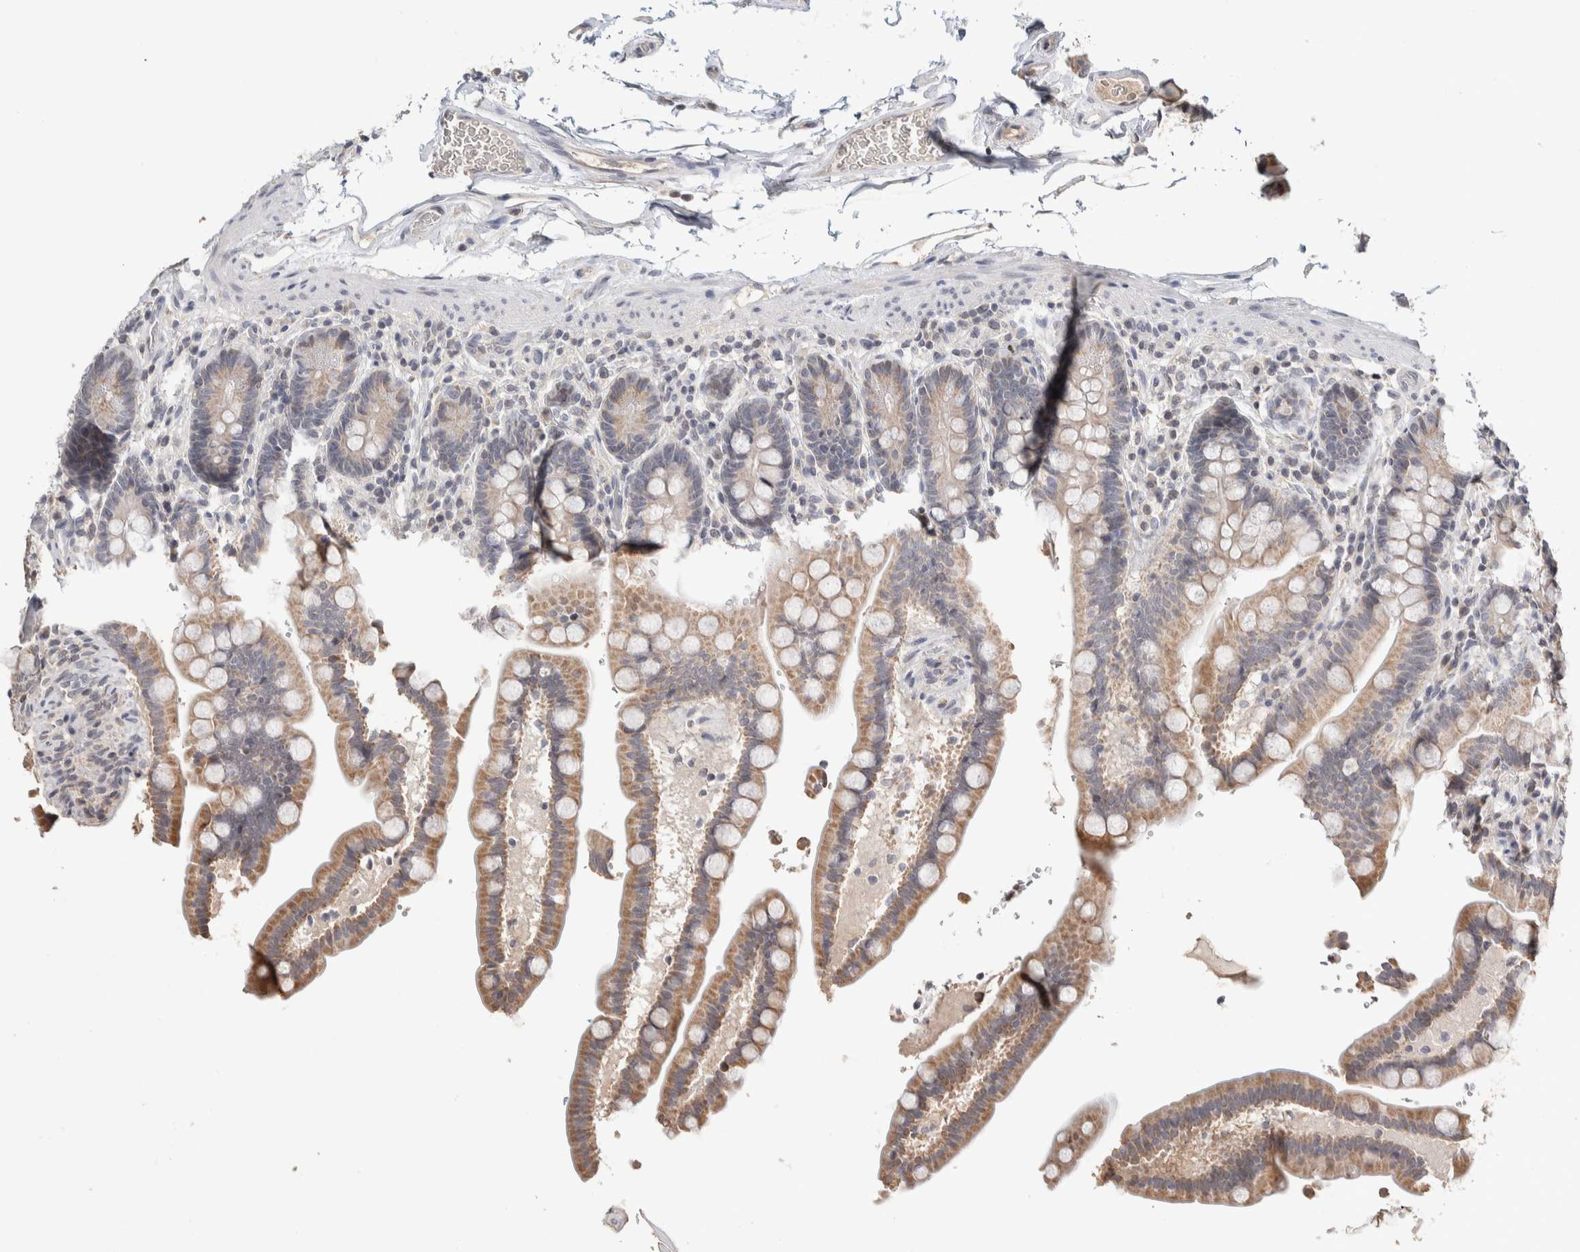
{"staining": {"intensity": "negative", "quantity": "none", "location": "none"}, "tissue": "colon", "cell_type": "Endothelial cells", "image_type": "normal", "snomed": [{"axis": "morphology", "description": "Normal tissue, NOS"}, {"axis": "topography", "description": "Smooth muscle"}, {"axis": "topography", "description": "Colon"}], "caption": "Immunohistochemistry (IHC) image of unremarkable colon: human colon stained with DAB (3,3'-diaminobenzidine) exhibits no significant protein expression in endothelial cells. (Brightfield microscopy of DAB (3,3'-diaminobenzidine) immunohistochemistry at high magnification).", "gene": "CRAT", "patient": {"sex": "male", "age": 73}}